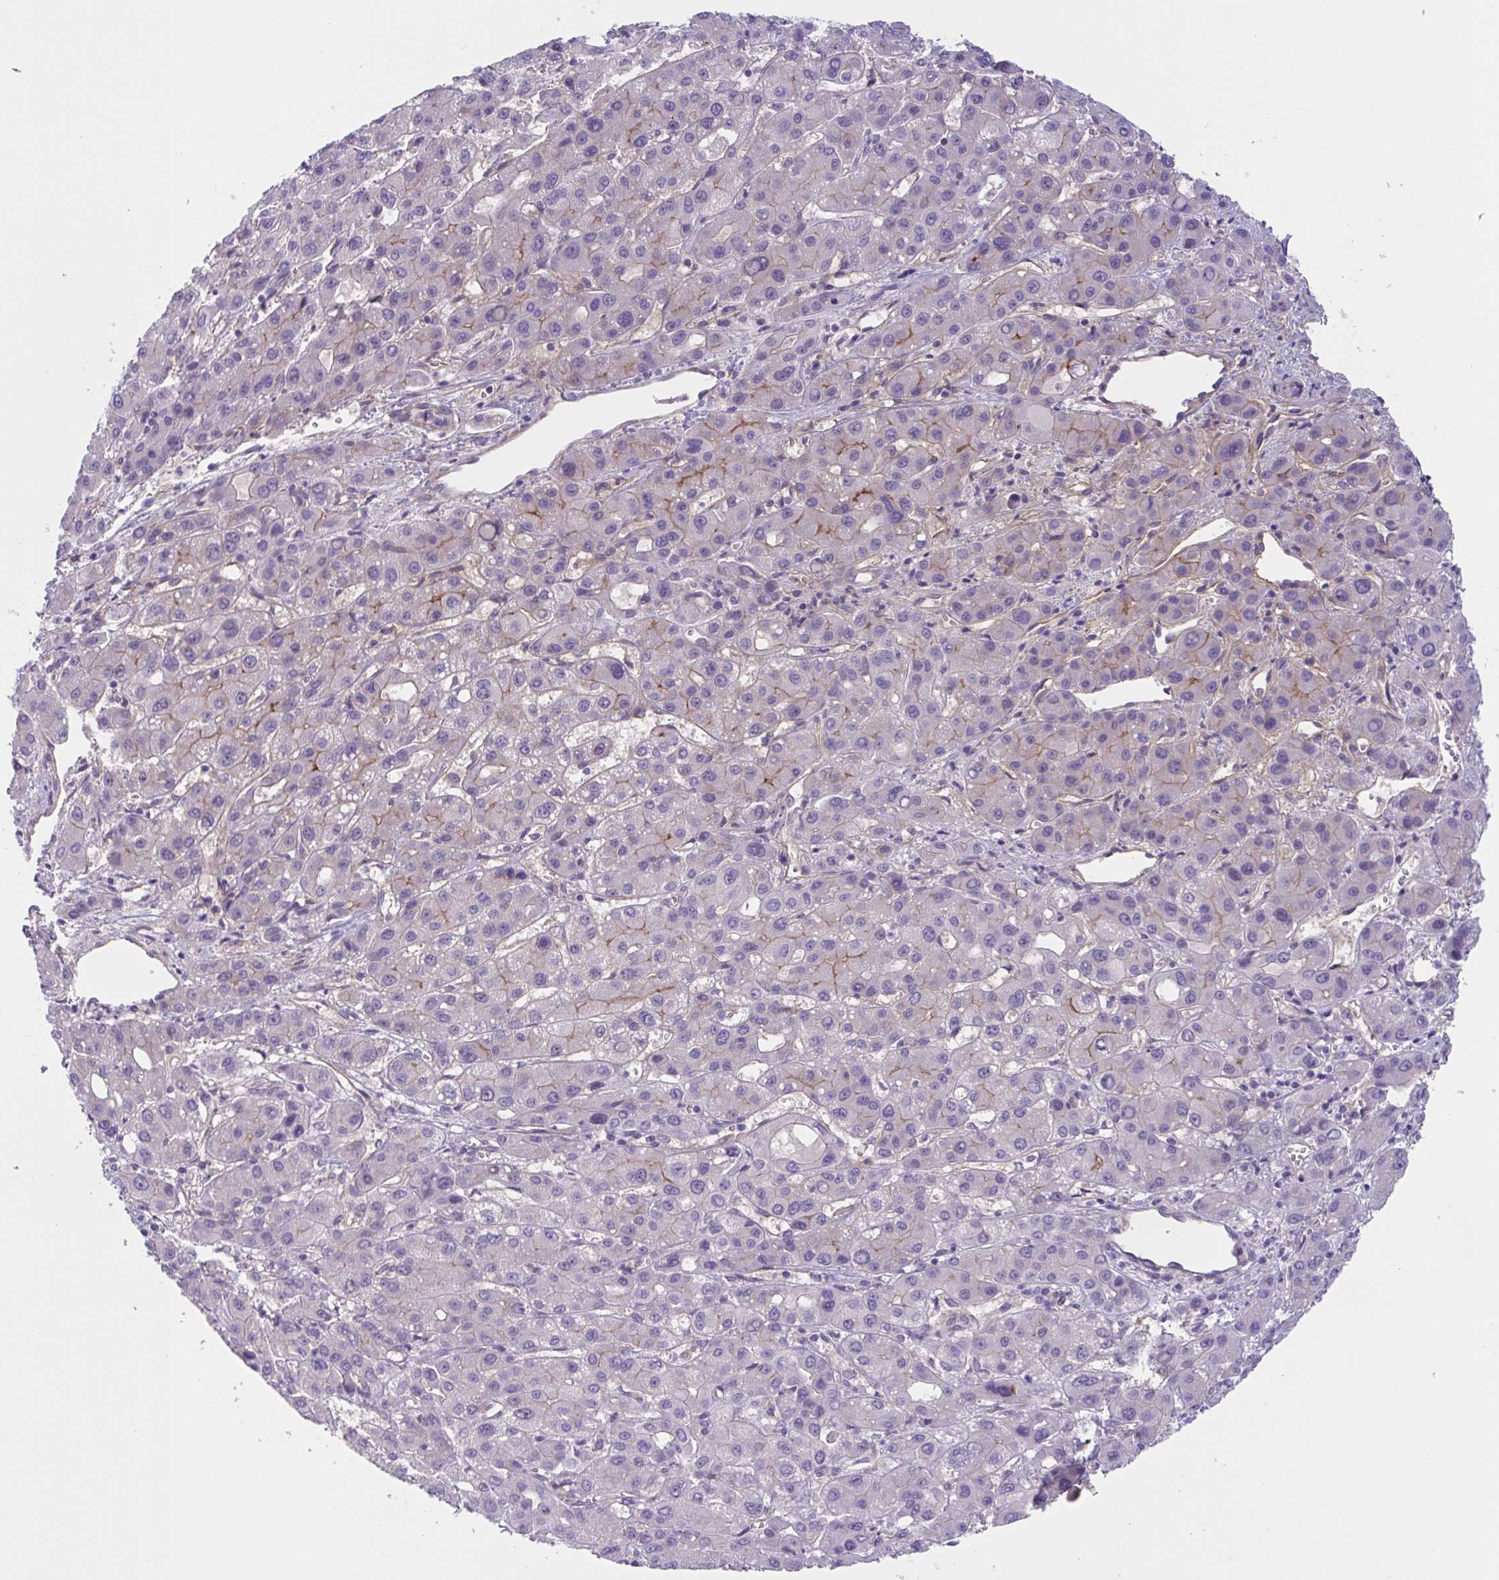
{"staining": {"intensity": "moderate", "quantity": "<25%", "location": "cytoplasmic/membranous"}, "tissue": "liver cancer", "cell_type": "Tumor cells", "image_type": "cancer", "snomed": [{"axis": "morphology", "description": "Carcinoma, Hepatocellular, NOS"}, {"axis": "topography", "description": "Liver"}], "caption": "Moderate cytoplasmic/membranous staining is present in approximately <25% of tumor cells in hepatocellular carcinoma (liver). (Brightfield microscopy of DAB IHC at high magnification).", "gene": "TTC7B", "patient": {"sex": "male", "age": 55}}